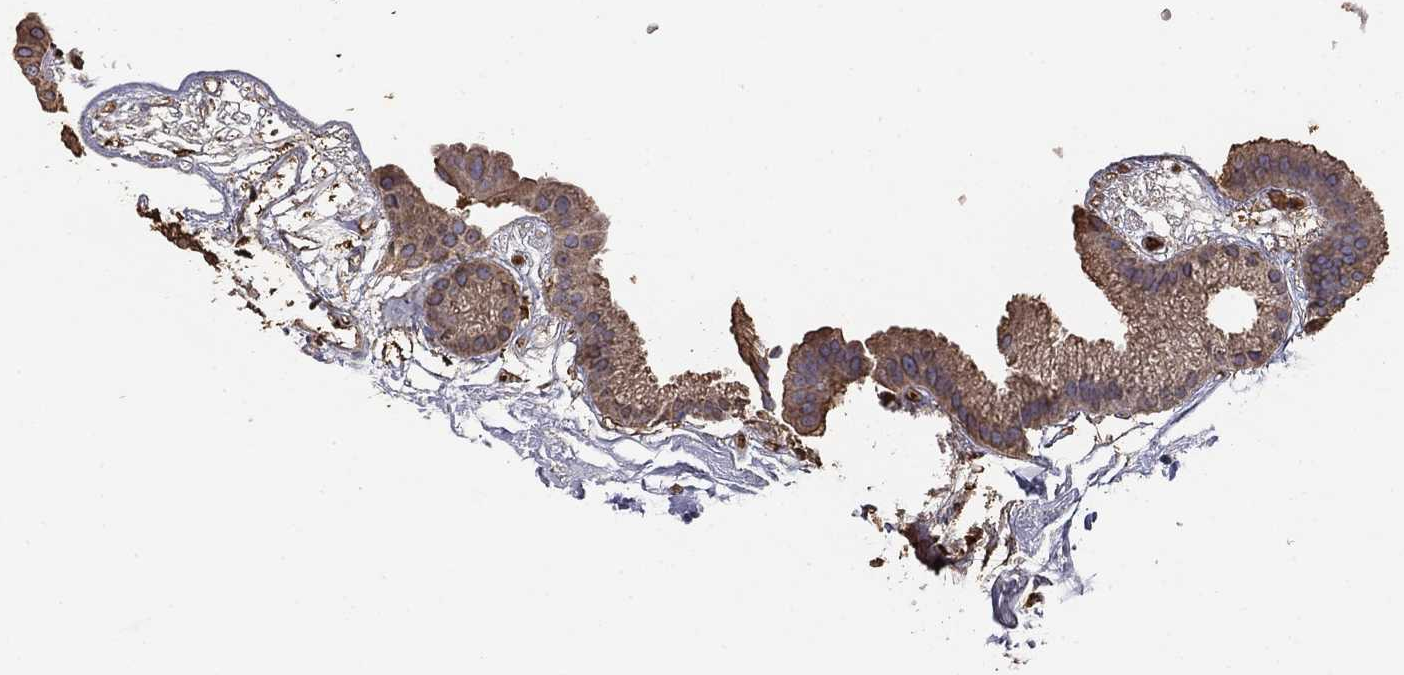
{"staining": {"intensity": "weak", "quantity": ">75%", "location": "cytoplasmic/membranous"}, "tissue": "gallbladder", "cell_type": "Glandular cells", "image_type": "normal", "snomed": [{"axis": "morphology", "description": "Normal tissue, NOS"}, {"axis": "topography", "description": "Gallbladder"}], "caption": "Glandular cells display weak cytoplasmic/membranous positivity in about >75% of cells in benign gallbladder.", "gene": "HSPB2", "patient": {"sex": "female", "age": 45}}